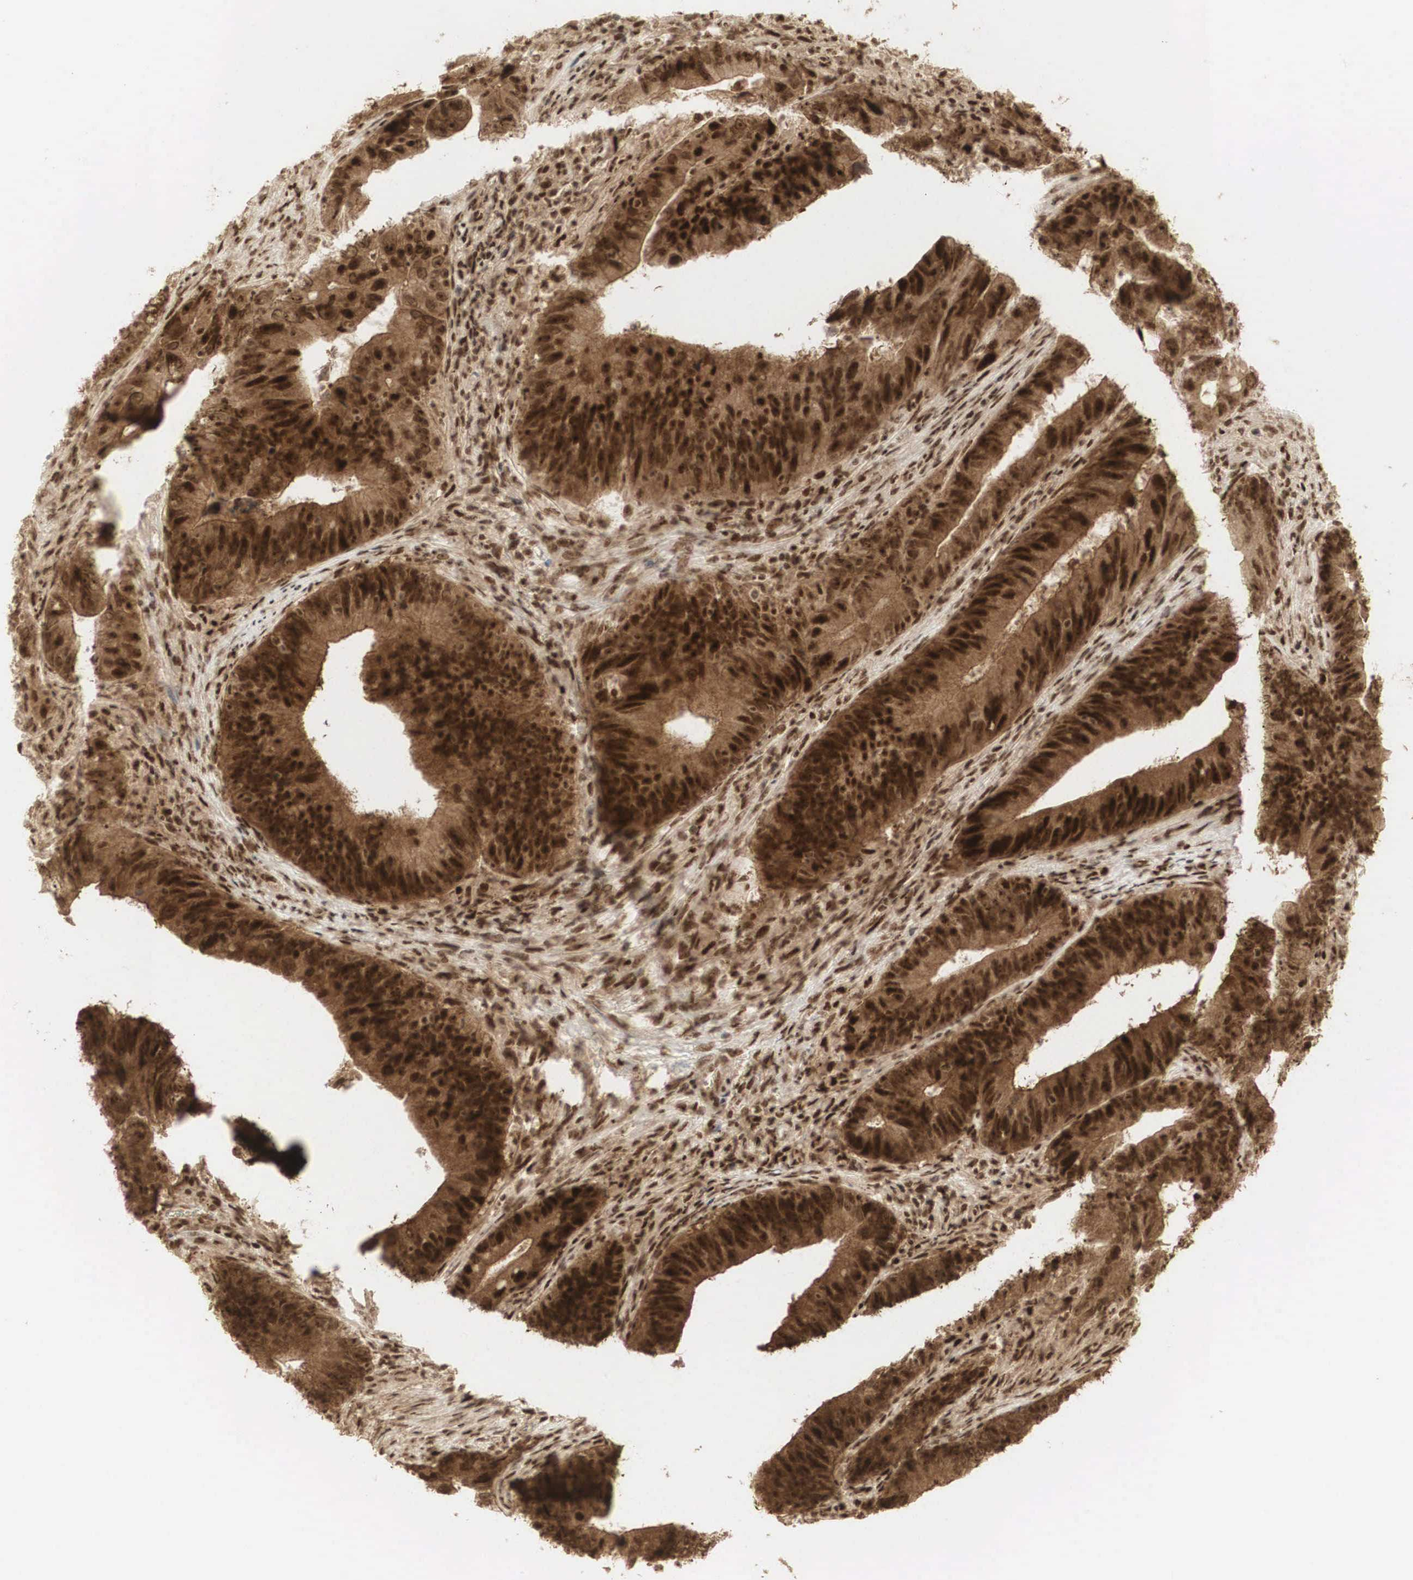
{"staining": {"intensity": "strong", "quantity": ">75%", "location": "cytoplasmic/membranous,nuclear"}, "tissue": "colorectal cancer", "cell_type": "Tumor cells", "image_type": "cancer", "snomed": [{"axis": "morphology", "description": "Adenocarcinoma, NOS"}, {"axis": "topography", "description": "Colon"}], "caption": "IHC photomicrograph of neoplastic tissue: colorectal adenocarcinoma stained using immunohistochemistry displays high levels of strong protein expression localized specifically in the cytoplasmic/membranous and nuclear of tumor cells, appearing as a cytoplasmic/membranous and nuclear brown color.", "gene": "RNF113A", "patient": {"sex": "female", "age": 78}}